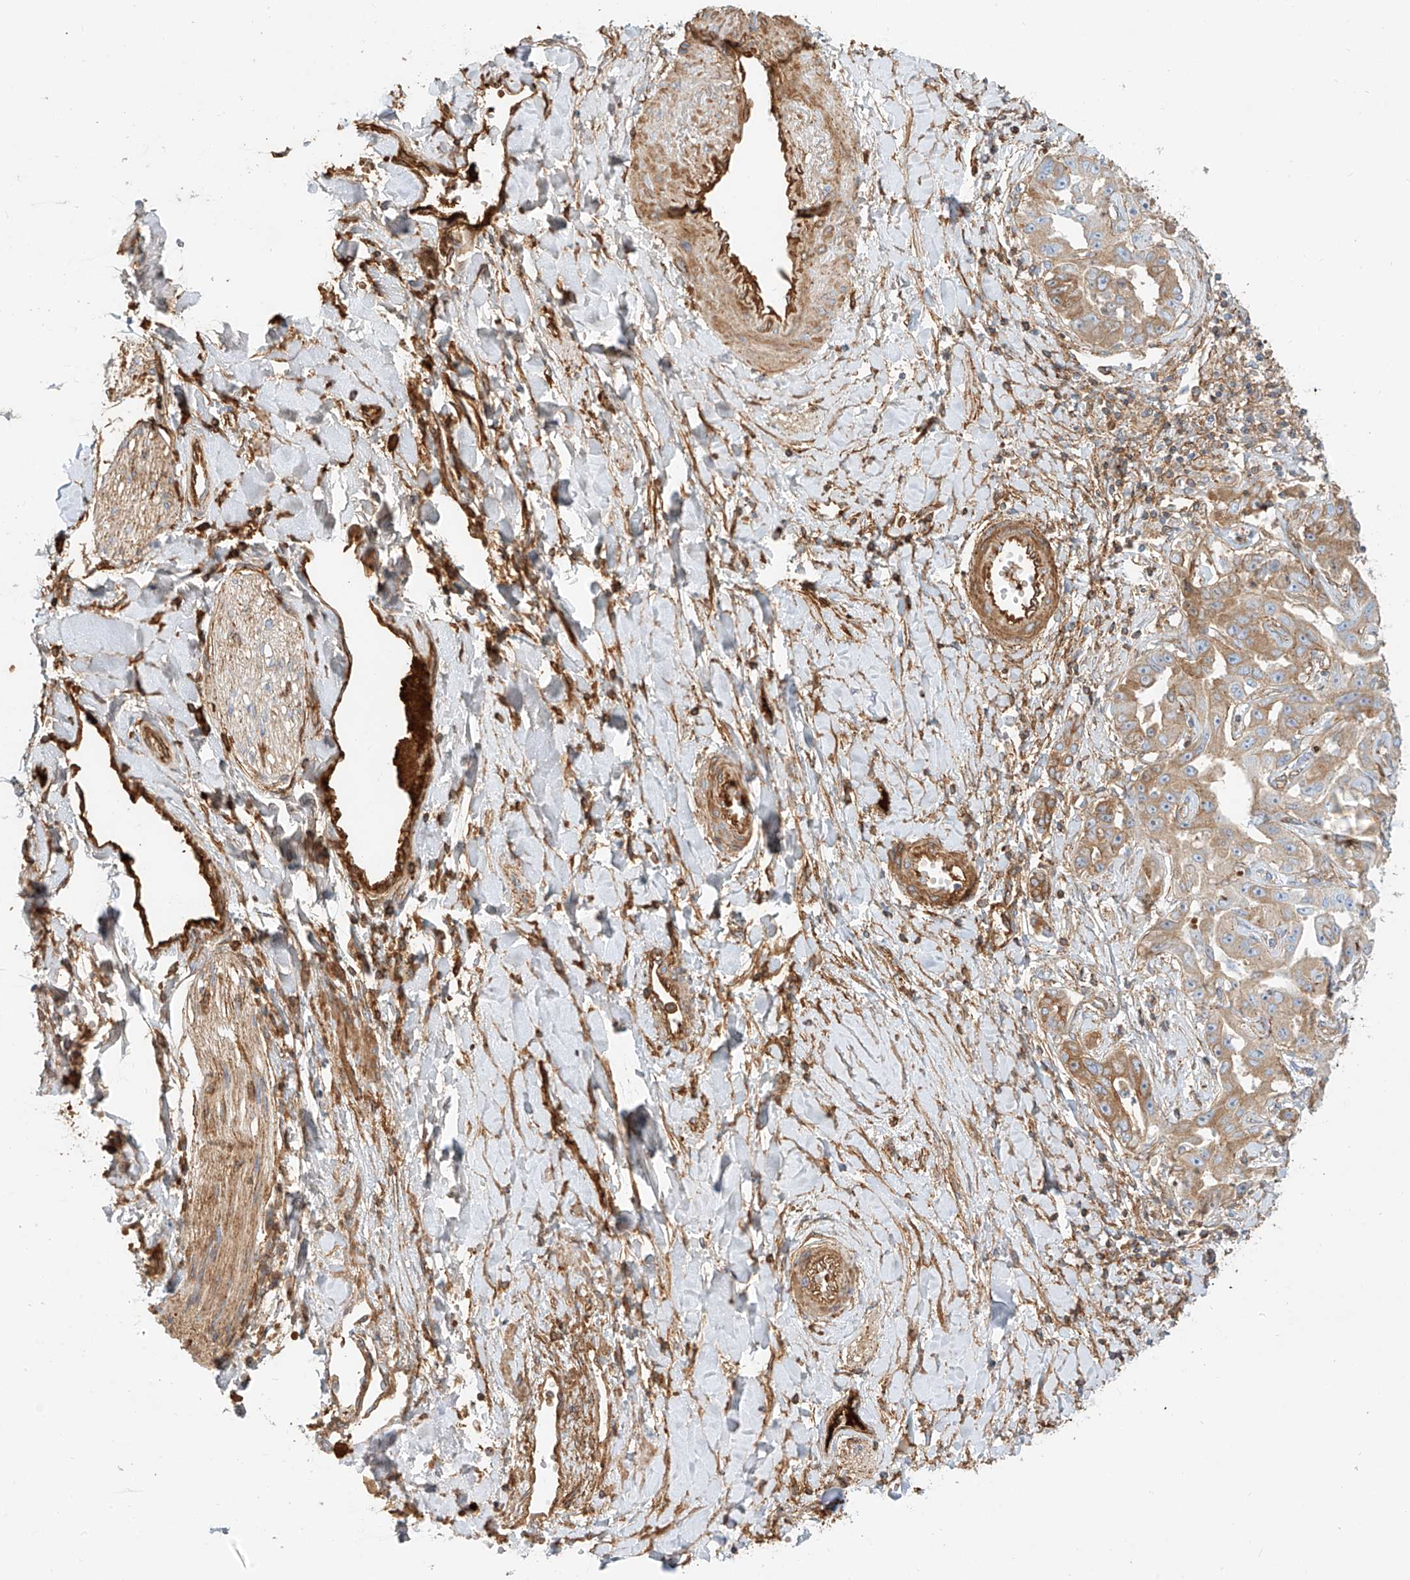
{"staining": {"intensity": "moderate", "quantity": "<25%", "location": "cytoplasmic/membranous"}, "tissue": "liver cancer", "cell_type": "Tumor cells", "image_type": "cancer", "snomed": [{"axis": "morphology", "description": "Cholangiocarcinoma"}, {"axis": "topography", "description": "Liver"}], "caption": "The micrograph displays staining of liver cholangiocarcinoma, revealing moderate cytoplasmic/membranous protein positivity (brown color) within tumor cells.", "gene": "OCSTAMP", "patient": {"sex": "male", "age": 59}}